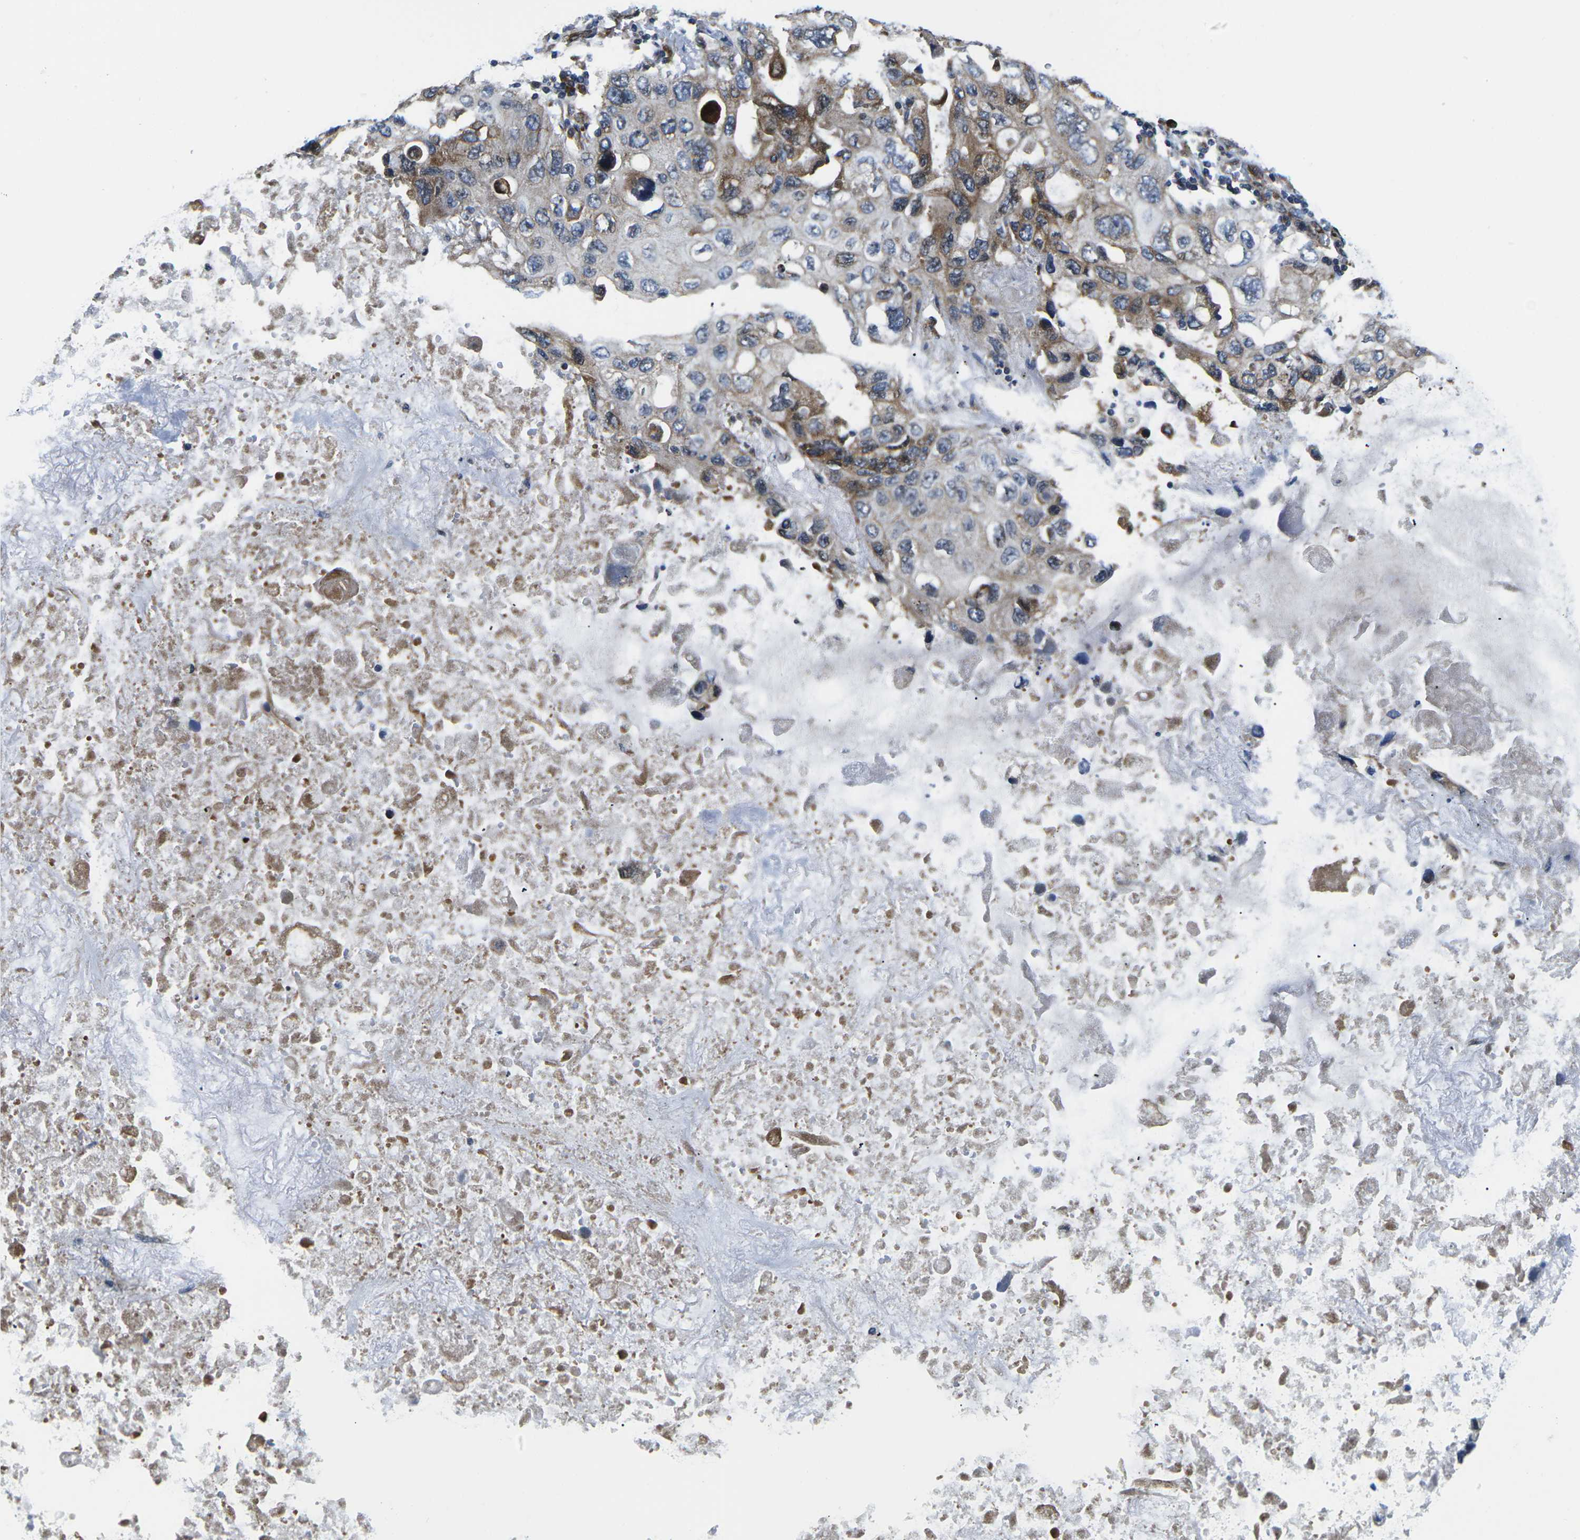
{"staining": {"intensity": "moderate", "quantity": ">75%", "location": "cytoplasmic/membranous"}, "tissue": "lung cancer", "cell_type": "Tumor cells", "image_type": "cancer", "snomed": [{"axis": "morphology", "description": "Squamous cell carcinoma, NOS"}, {"axis": "topography", "description": "Lung"}], "caption": "Moderate cytoplasmic/membranous protein positivity is identified in approximately >75% of tumor cells in lung cancer.", "gene": "EIF4E", "patient": {"sex": "female", "age": 73}}